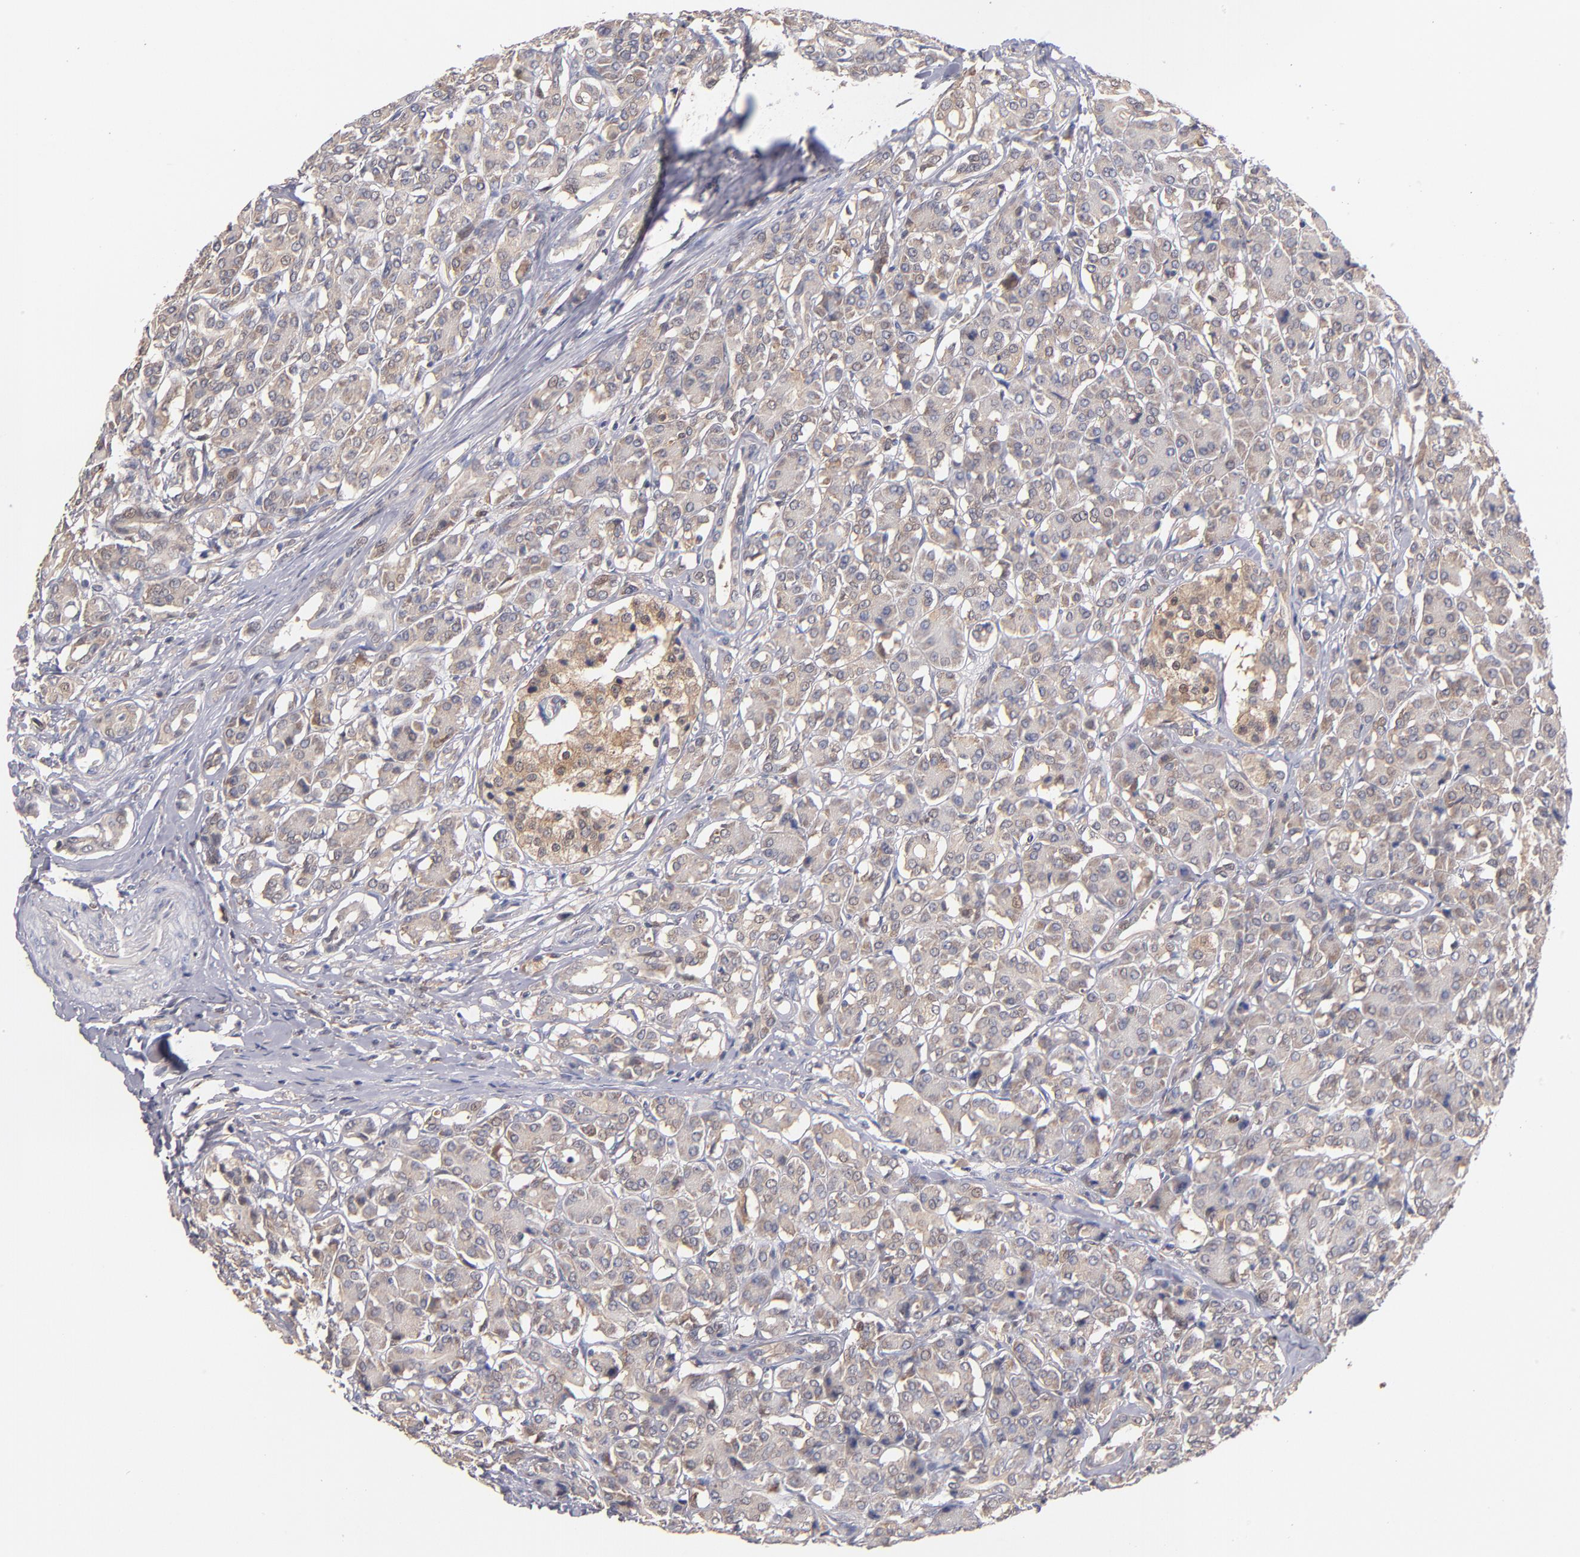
{"staining": {"intensity": "moderate", "quantity": "25%-75%", "location": "cytoplasmic/membranous"}, "tissue": "pancreas", "cell_type": "Exocrine glandular cells", "image_type": "normal", "snomed": [{"axis": "morphology", "description": "Normal tissue, NOS"}, {"axis": "topography", "description": "Lymph node"}, {"axis": "topography", "description": "Pancreas"}], "caption": "Pancreas stained with IHC demonstrates moderate cytoplasmic/membranous positivity in about 25%-75% of exocrine glandular cells. Immunohistochemistry stains the protein in brown and the nuclei are stained blue.", "gene": "GMFB", "patient": {"sex": "male", "age": 59}}